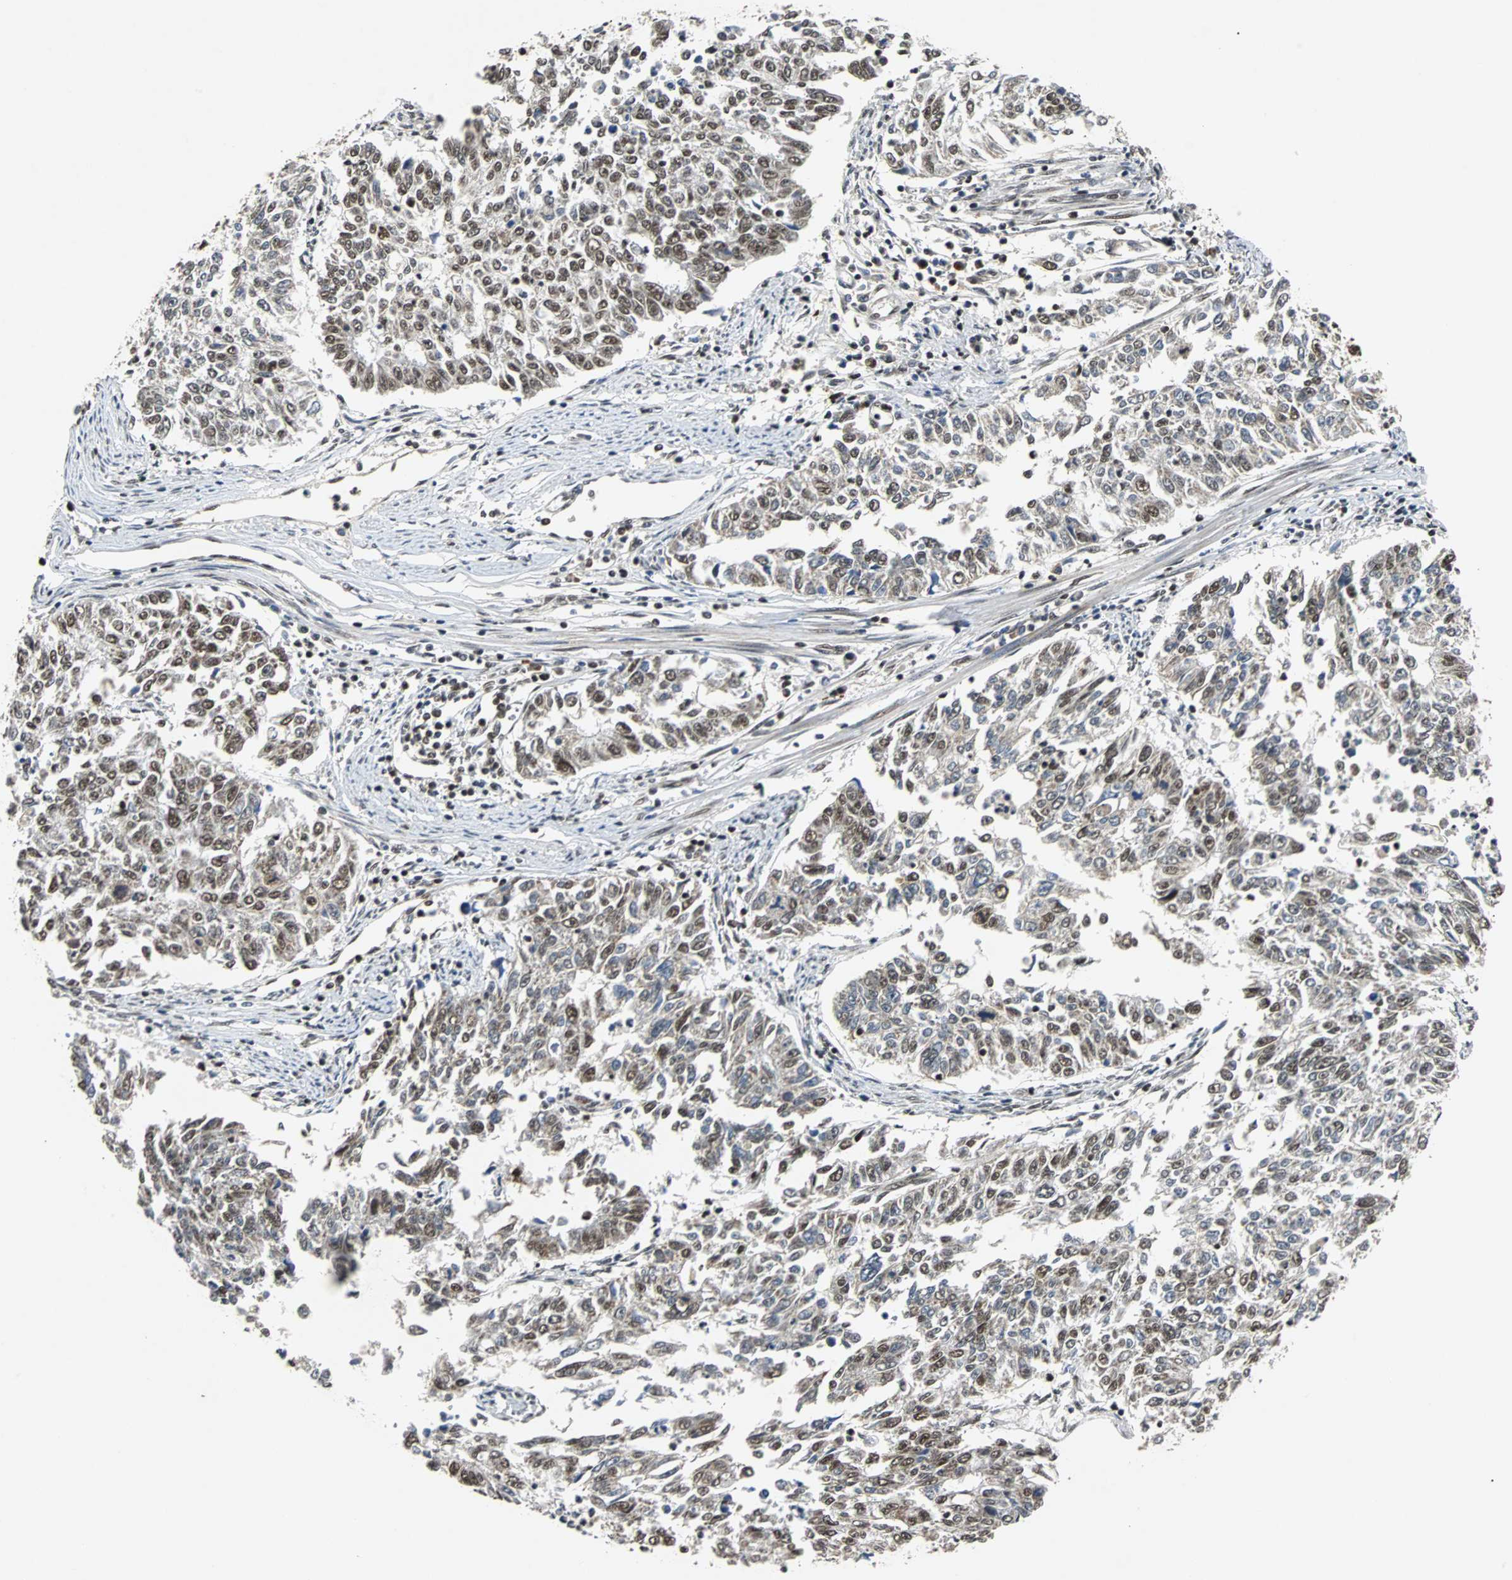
{"staining": {"intensity": "moderate", "quantity": ">75%", "location": "nuclear"}, "tissue": "endometrial cancer", "cell_type": "Tumor cells", "image_type": "cancer", "snomed": [{"axis": "morphology", "description": "Adenocarcinoma, NOS"}, {"axis": "topography", "description": "Endometrium"}], "caption": "Immunohistochemical staining of endometrial cancer demonstrates medium levels of moderate nuclear protein staining in about >75% of tumor cells.", "gene": "TAF5", "patient": {"sex": "female", "age": 42}}